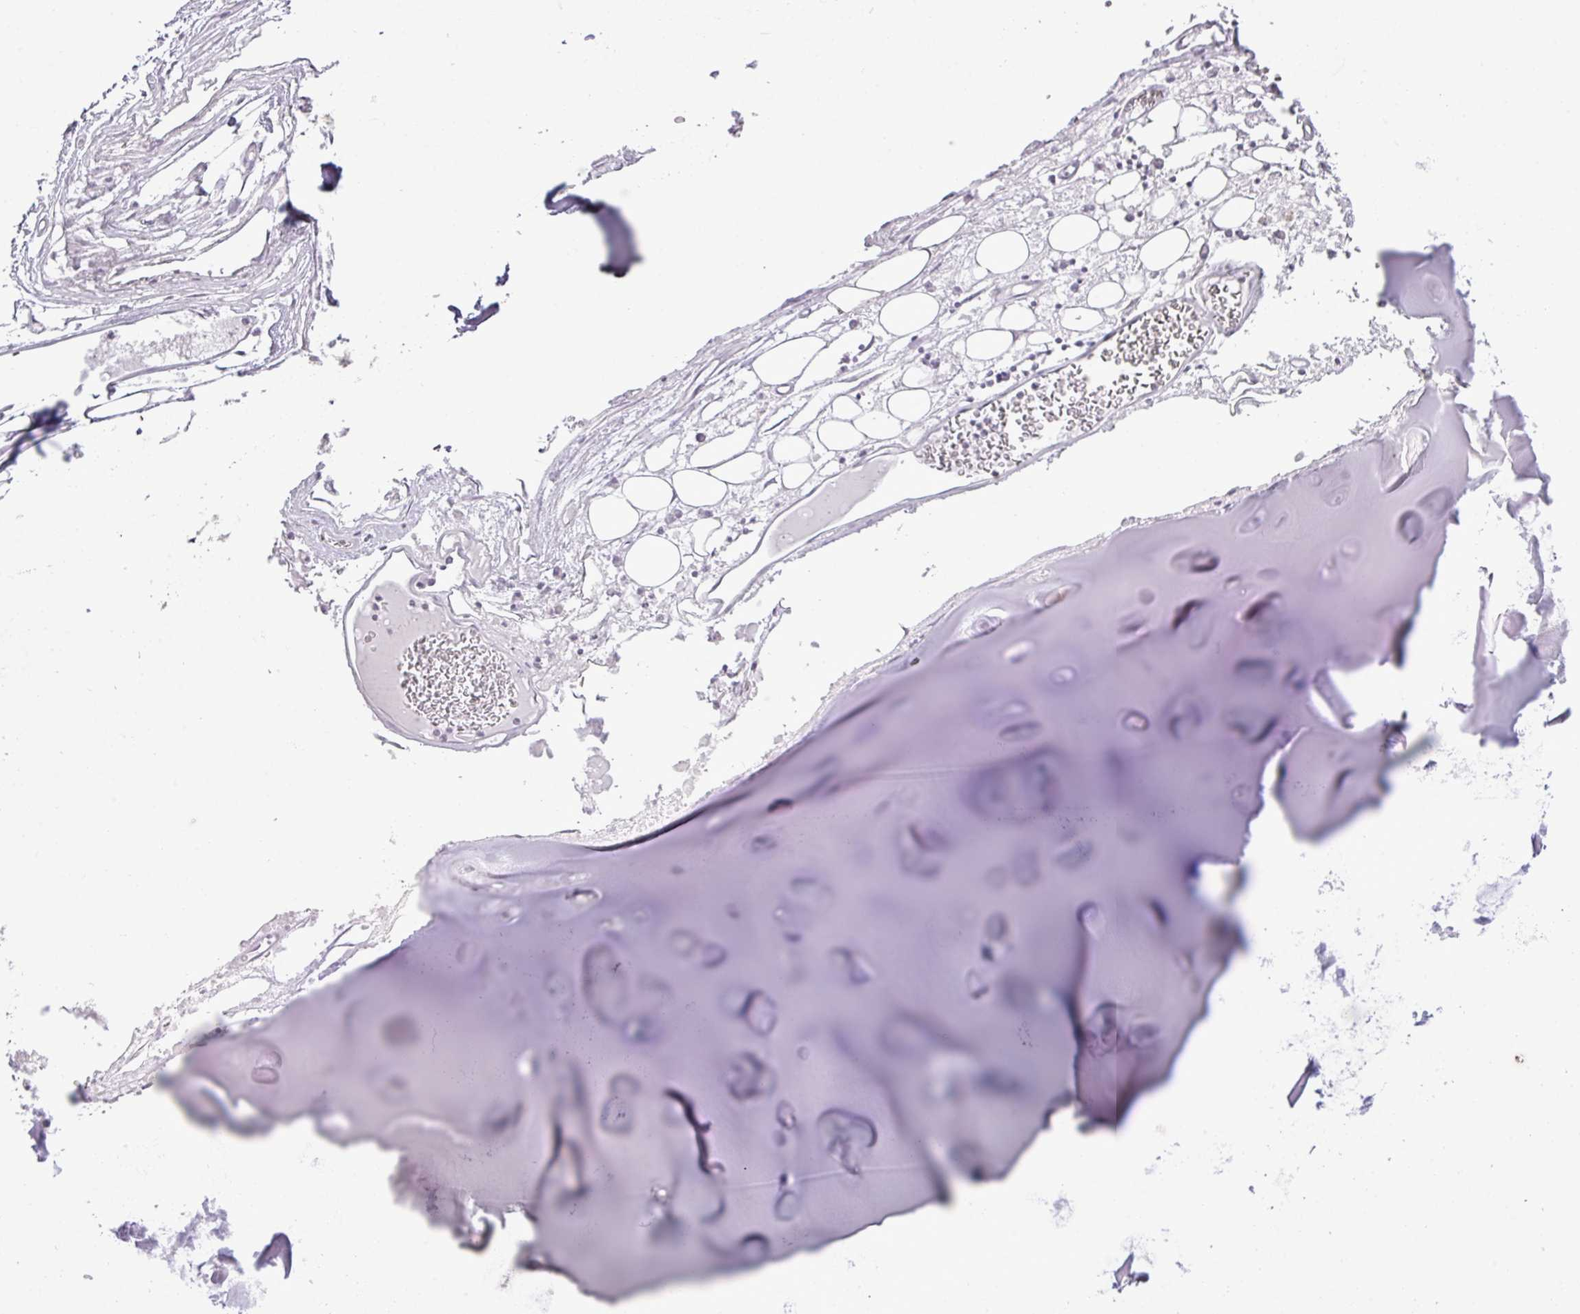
{"staining": {"intensity": "negative", "quantity": "none", "location": "none"}, "tissue": "adipose tissue", "cell_type": "Adipocytes", "image_type": "normal", "snomed": [{"axis": "morphology", "description": "Normal tissue, NOS"}, {"axis": "topography", "description": "Cartilage tissue"}], "caption": "IHC of benign human adipose tissue exhibits no staining in adipocytes. (DAB (3,3'-diaminobenzidine) IHC with hematoxylin counter stain).", "gene": "XIAP", "patient": {"sex": "male", "age": 57}}